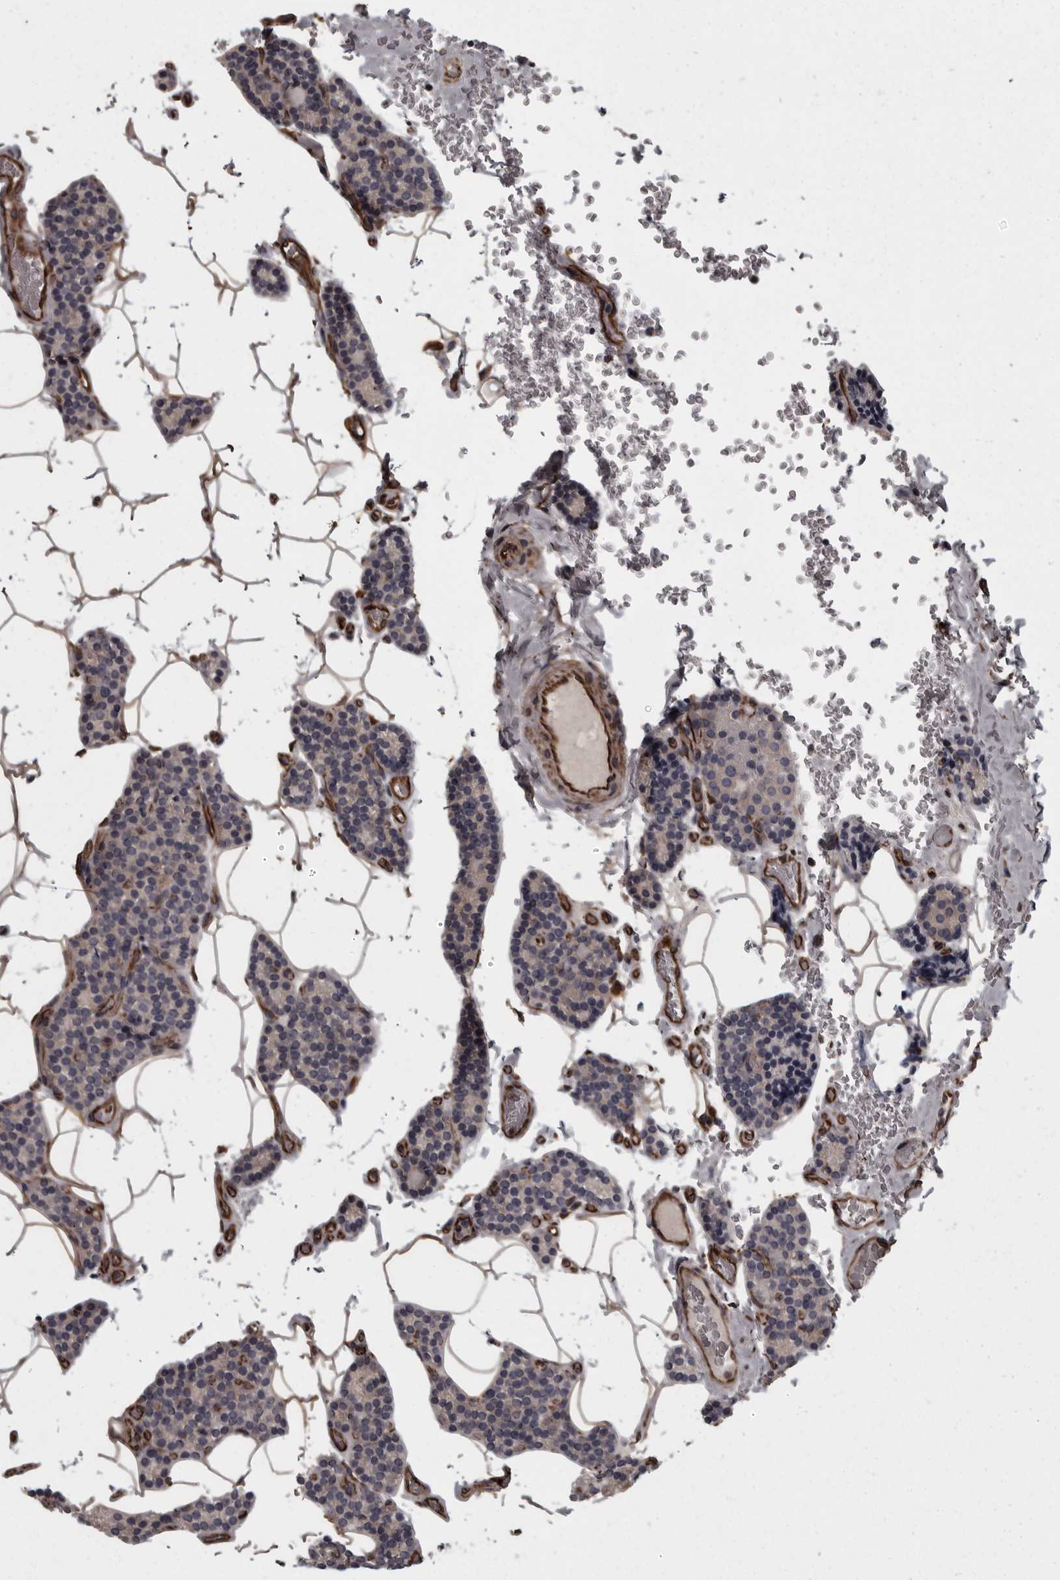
{"staining": {"intensity": "weak", "quantity": "25%-75%", "location": "cytoplasmic/membranous"}, "tissue": "parathyroid gland", "cell_type": "Glandular cells", "image_type": "normal", "snomed": [{"axis": "morphology", "description": "Normal tissue, NOS"}, {"axis": "topography", "description": "Parathyroid gland"}], "caption": "A photomicrograph of human parathyroid gland stained for a protein displays weak cytoplasmic/membranous brown staining in glandular cells.", "gene": "FAAP100", "patient": {"sex": "male", "age": 52}}